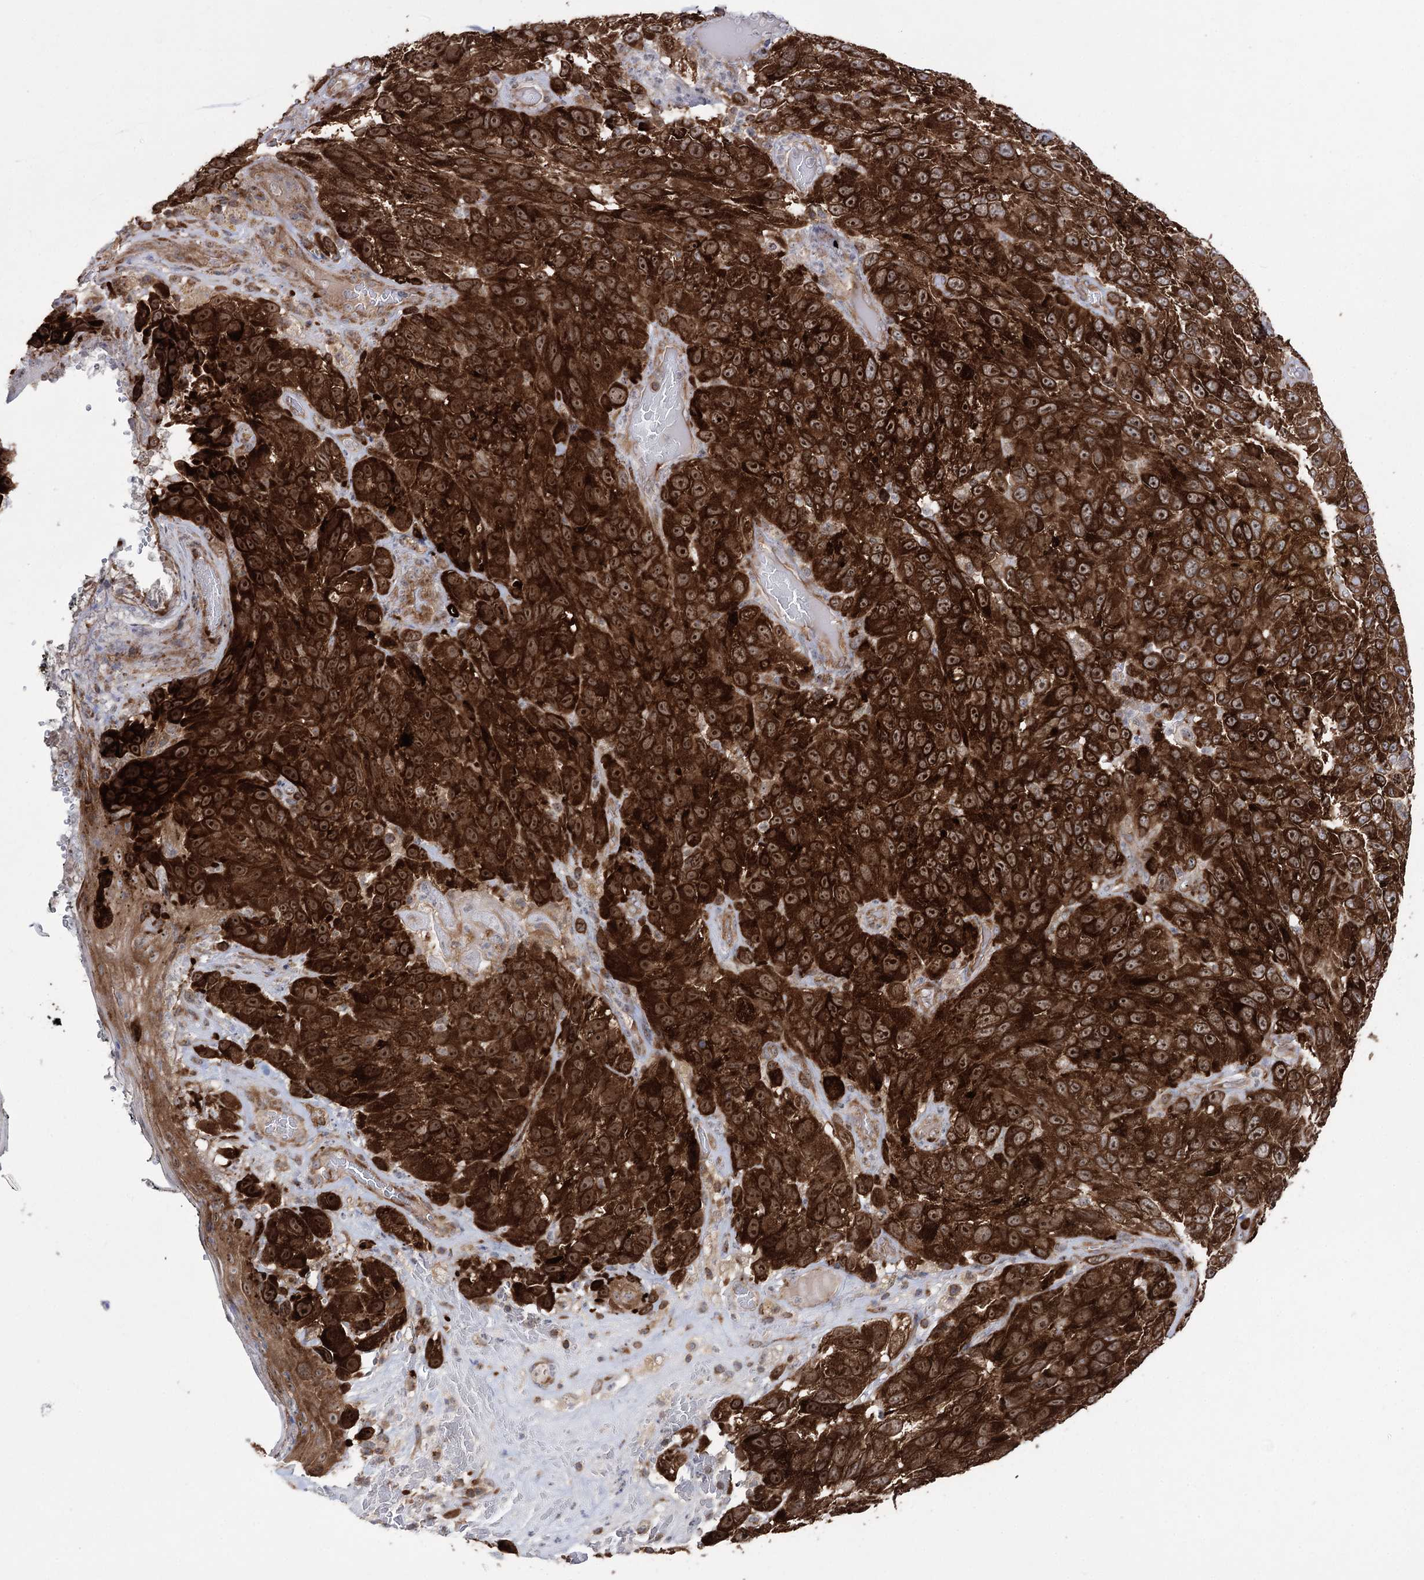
{"staining": {"intensity": "strong", "quantity": ">75%", "location": "cytoplasmic/membranous,nuclear"}, "tissue": "melanoma", "cell_type": "Tumor cells", "image_type": "cancer", "snomed": [{"axis": "morphology", "description": "Malignant melanoma, NOS"}, {"axis": "topography", "description": "Skin"}], "caption": "Human malignant melanoma stained for a protein (brown) exhibits strong cytoplasmic/membranous and nuclear positive expression in approximately >75% of tumor cells.", "gene": "ZNF622", "patient": {"sex": "female", "age": 96}}